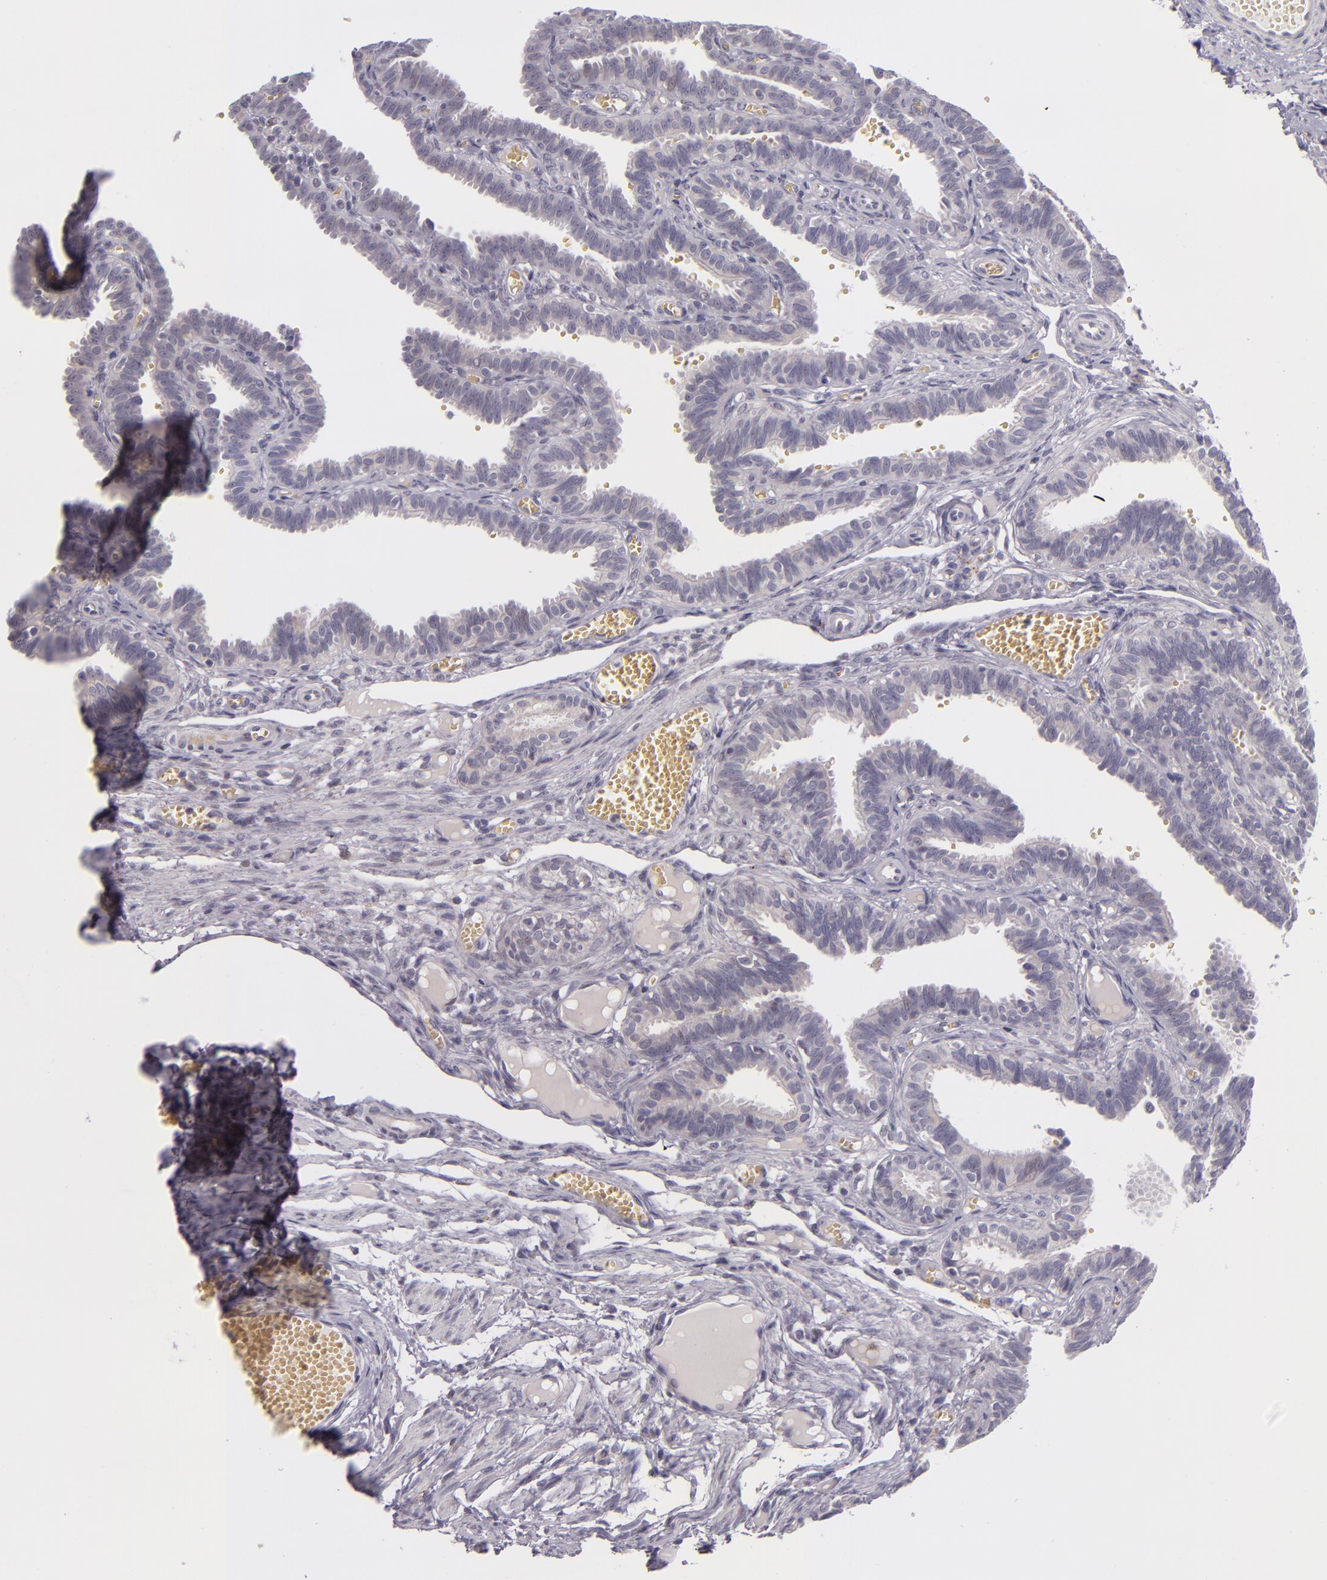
{"staining": {"intensity": "negative", "quantity": "none", "location": "none"}, "tissue": "fallopian tube", "cell_type": "Glandular cells", "image_type": "normal", "snomed": [{"axis": "morphology", "description": "Normal tissue, NOS"}, {"axis": "topography", "description": "Fallopian tube"}], "caption": "The micrograph reveals no staining of glandular cells in unremarkable fallopian tube.", "gene": "SNCB", "patient": {"sex": "female", "age": 29}}